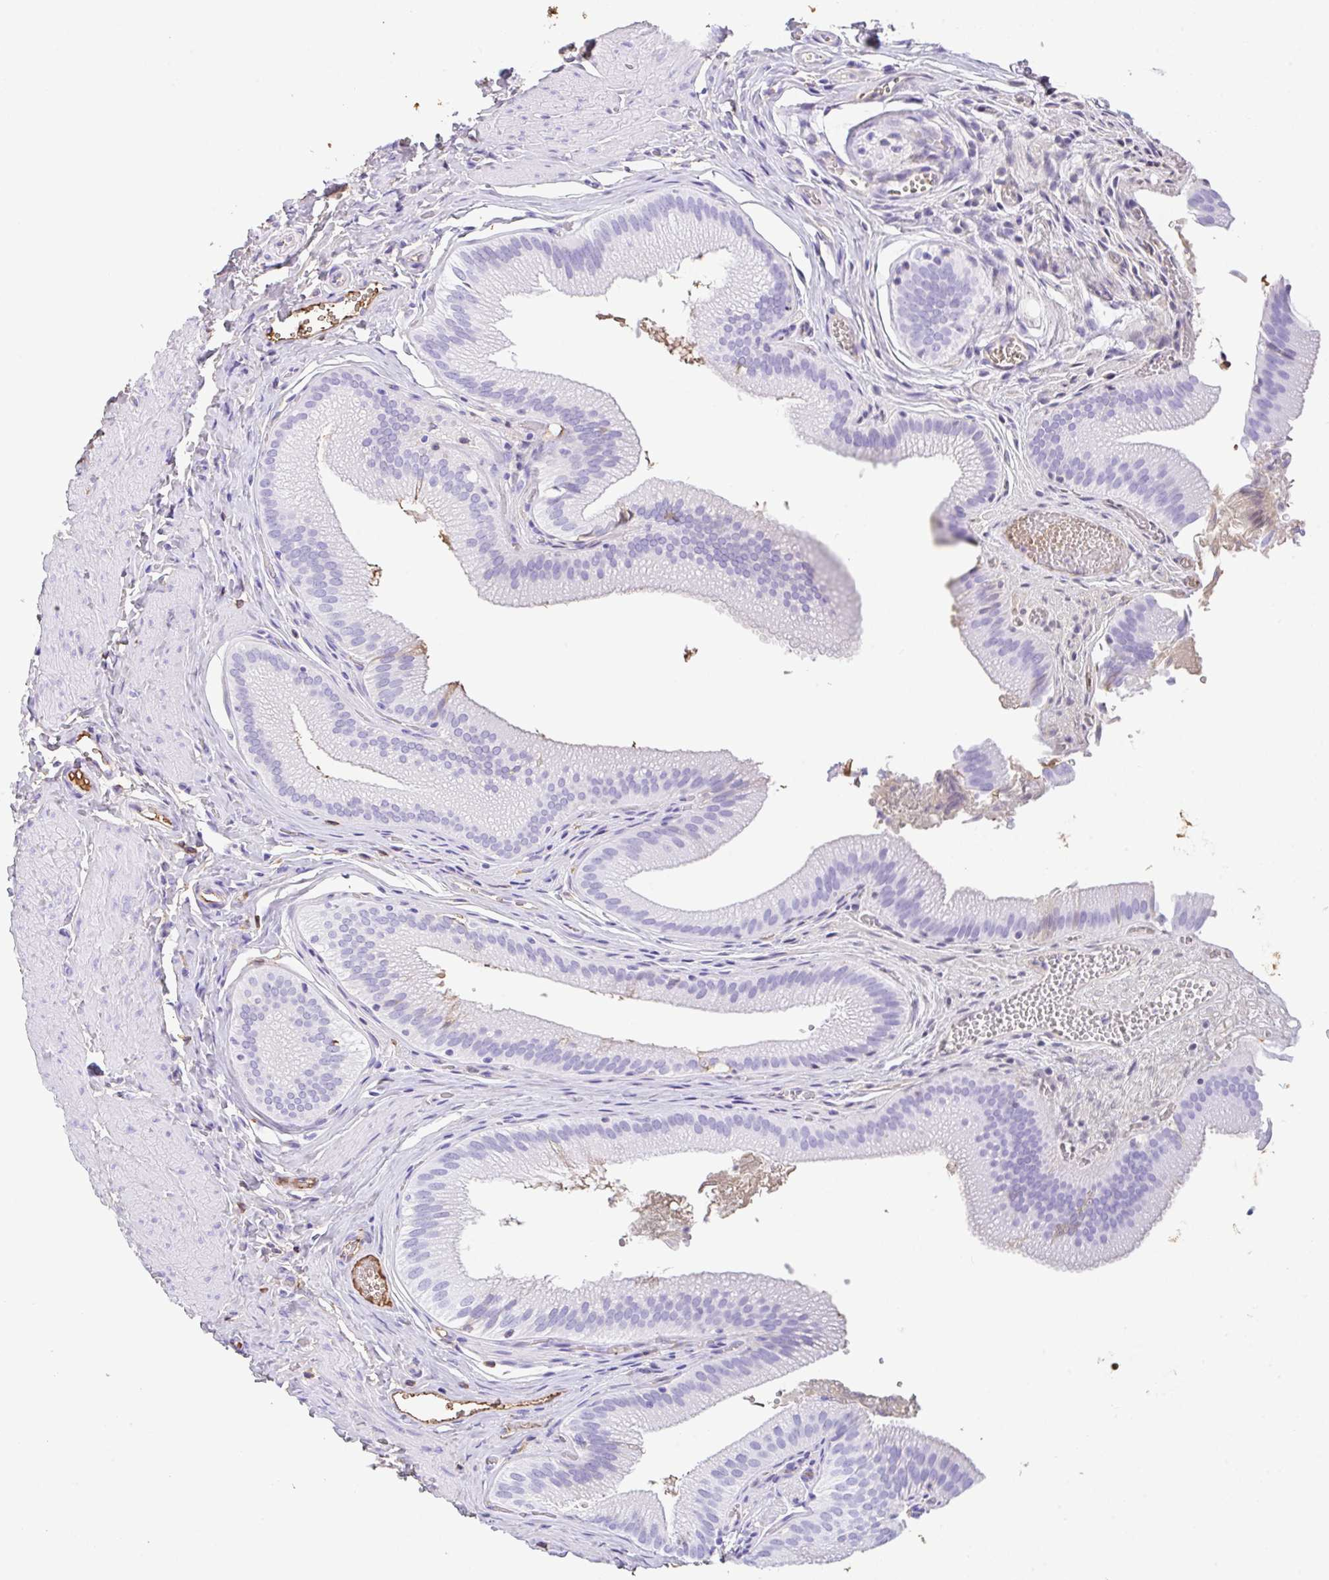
{"staining": {"intensity": "weak", "quantity": "<25%", "location": "cytoplasmic/membranous"}, "tissue": "gallbladder", "cell_type": "Glandular cells", "image_type": "normal", "snomed": [{"axis": "morphology", "description": "Normal tissue, NOS"}, {"axis": "topography", "description": "Gallbladder"}, {"axis": "topography", "description": "Peripheral nerve tissue"}], "caption": "DAB (3,3'-diaminobenzidine) immunohistochemical staining of normal human gallbladder exhibits no significant staining in glandular cells. (DAB (3,3'-diaminobenzidine) immunohistochemistry with hematoxylin counter stain).", "gene": "HOXC12", "patient": {"sex": "male", "age": 17}}